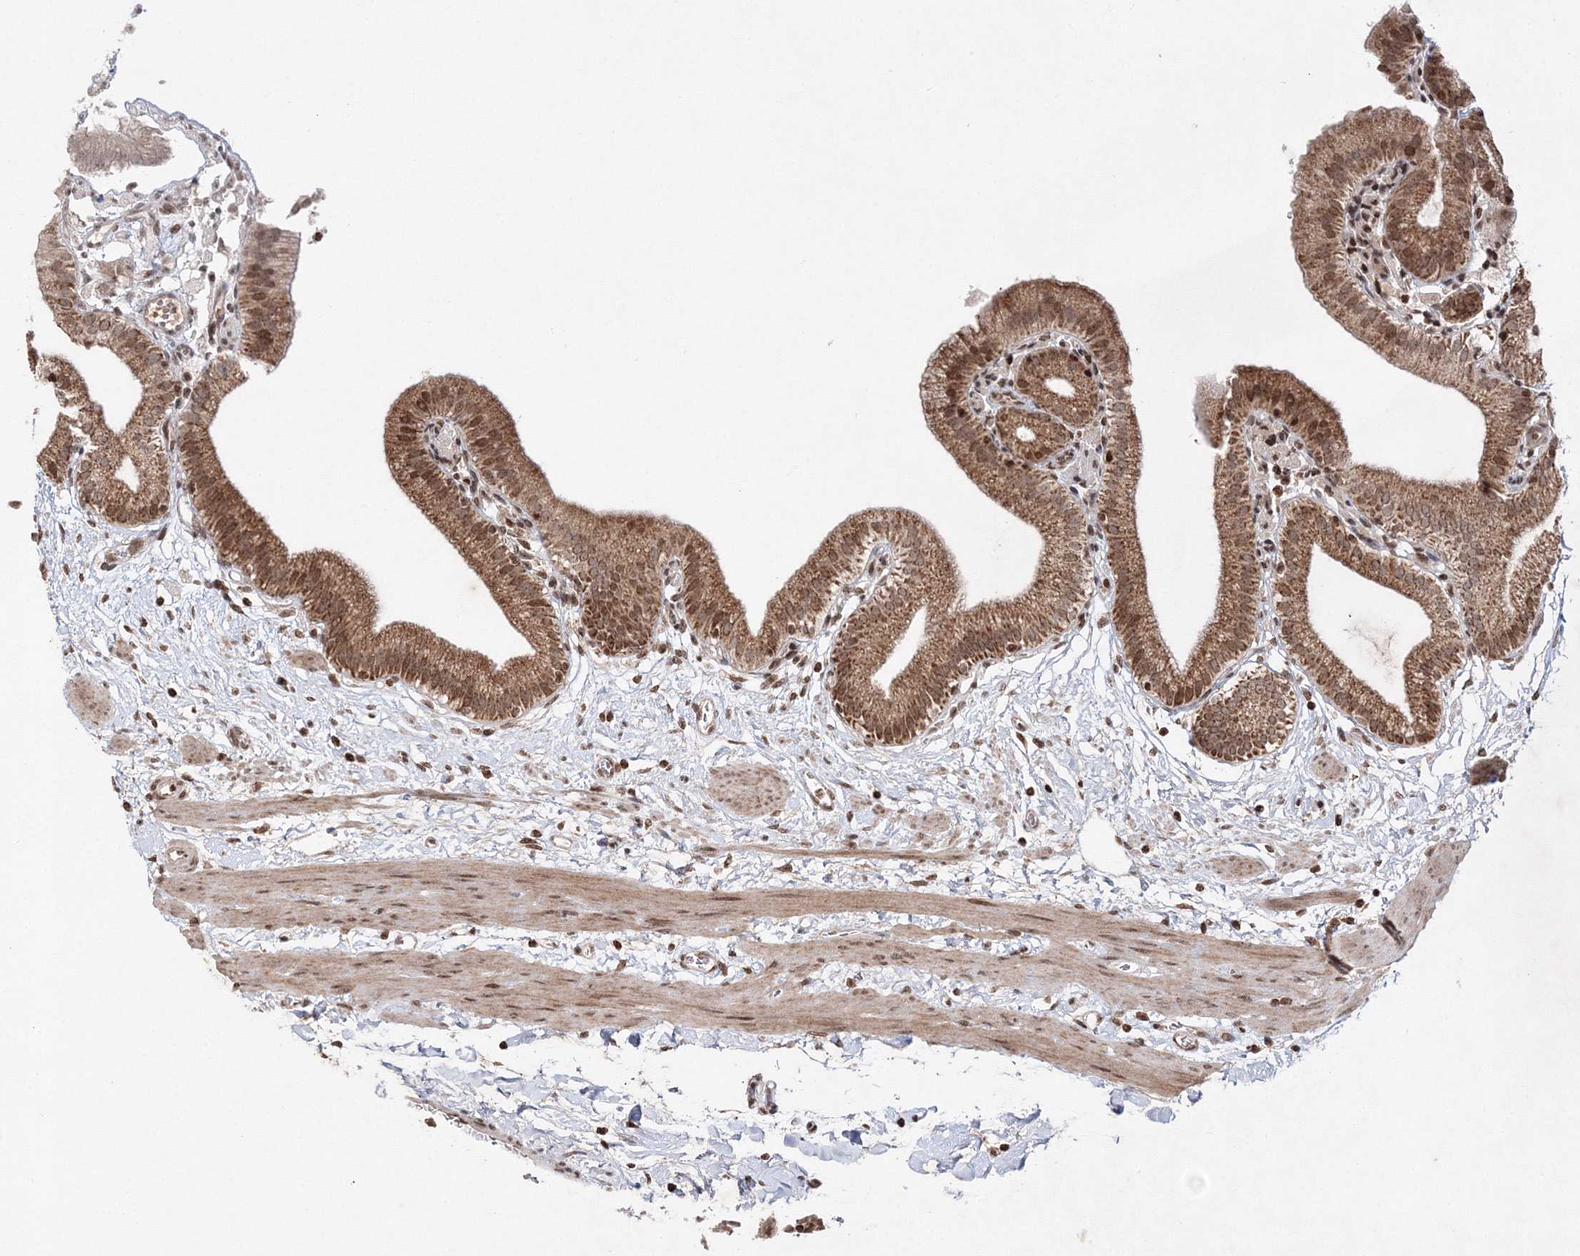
{"staining": {"intensity": "moderate", "quantity": ">75%", "location": "cytoplasmic/membranous,nuclear"}, "tissue": "gallbladder", "cell_type": "Glandular cells", "image_type": "normal", "snomed": [{"axis": "morphology", "description": "Normal tissue, NOS"}, {"axis": "topography", "description": "Gallbladder"}], "caption": "Gallbladder stained with immunohistochemistry (IHC) demonstrates moderate cytoplasmic/membranous,nuclear positivity in approximately >75% of glandular cells.", "gene": "CARM1", "patient": {"sex": "male", "age": 55}}